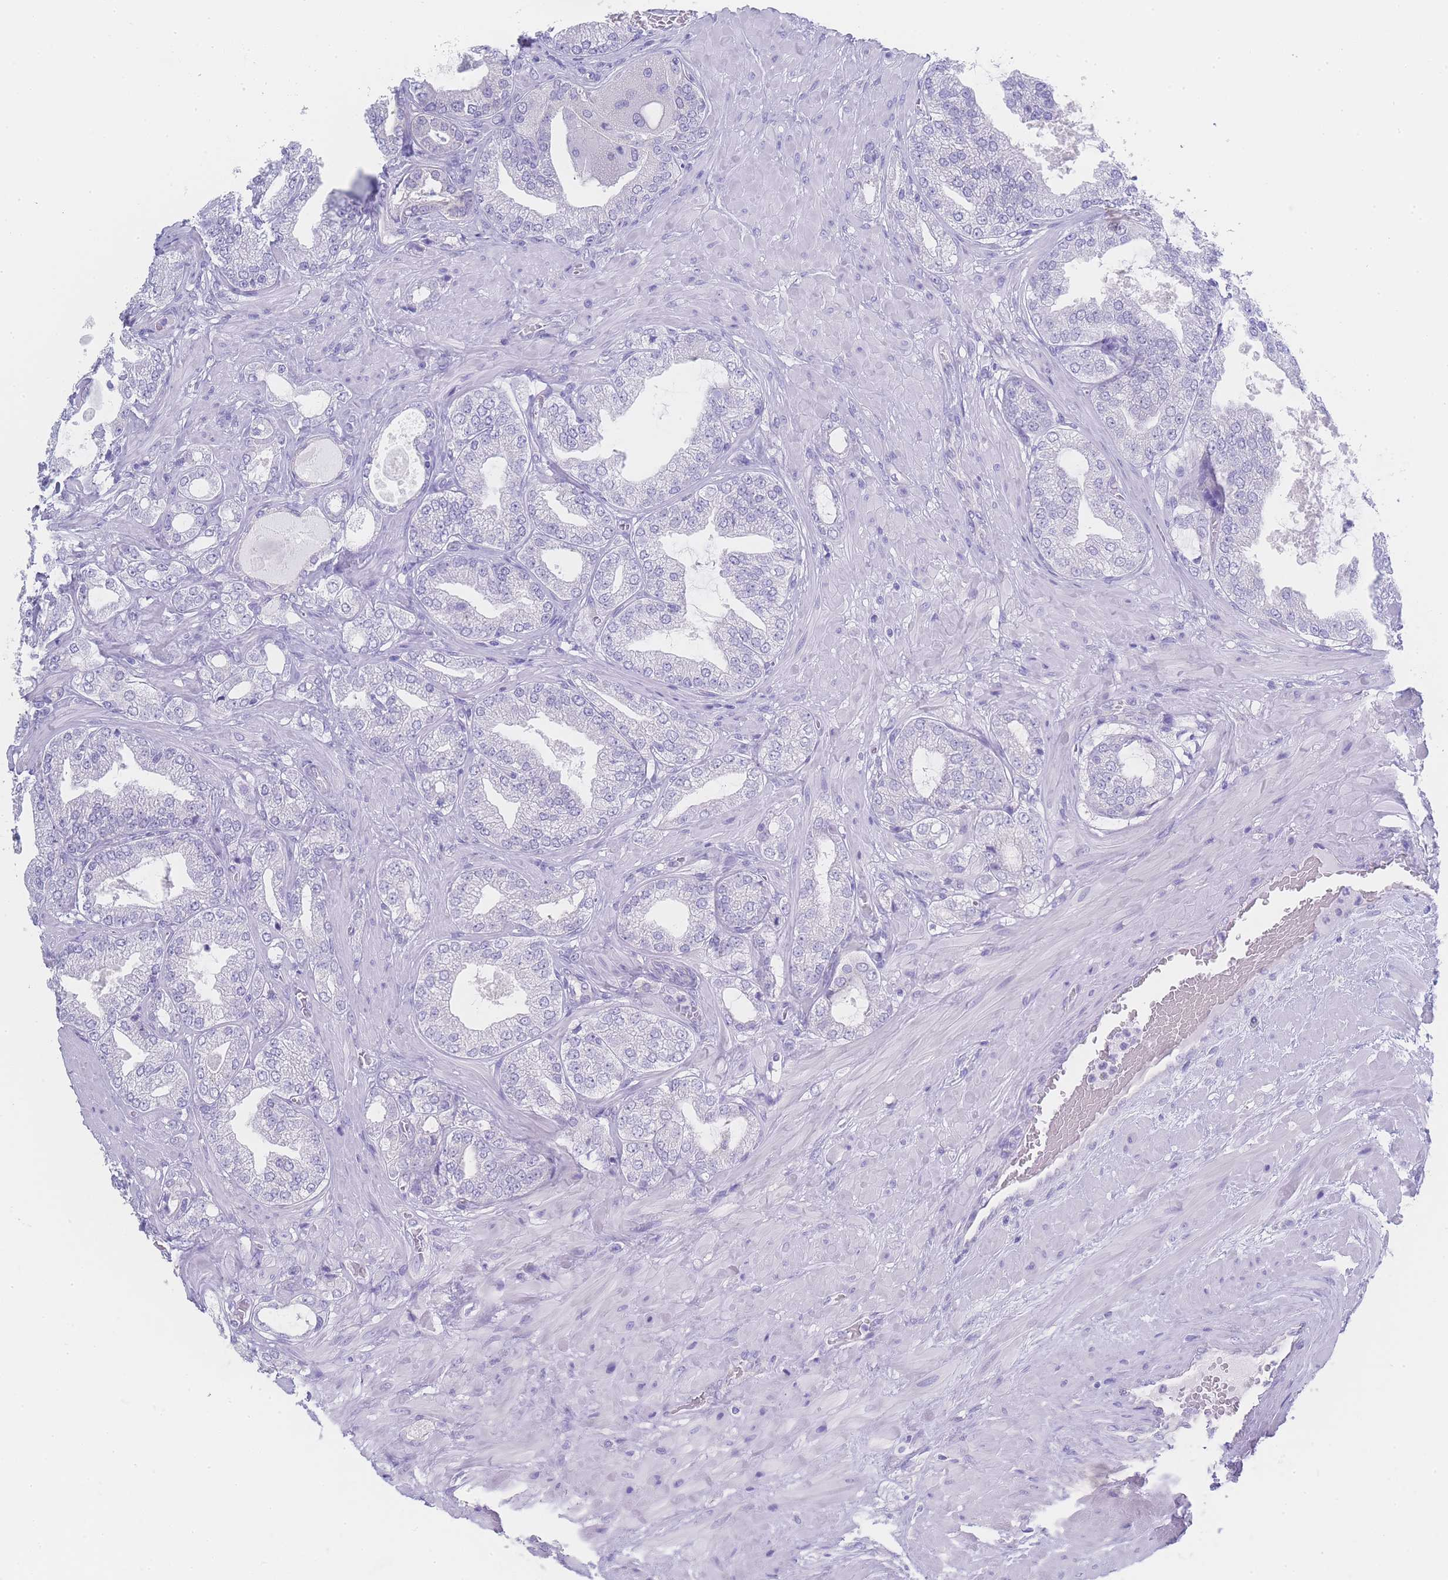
{"staining": {"intensity": "negative", "quantity": "none", "location": "none"}, "tissue": "prostate cancer", "cell_type": "Tumor cells", "image_type": "cancer", "snomed": [{"axis": "morphology", "description": "Adenocarcinoma, Low grade"}, {"axis": "topography", "description": "Prostate"}], "caption": "A high-resolution photomicrograph shows immunohistochemistry (IHC) staining of prostate low-grade adenocarcinoma, which shows no significant positivity in tumor cells.", "gene": "LZTFL1", "patient": {"sex": "male", "age": 63}}